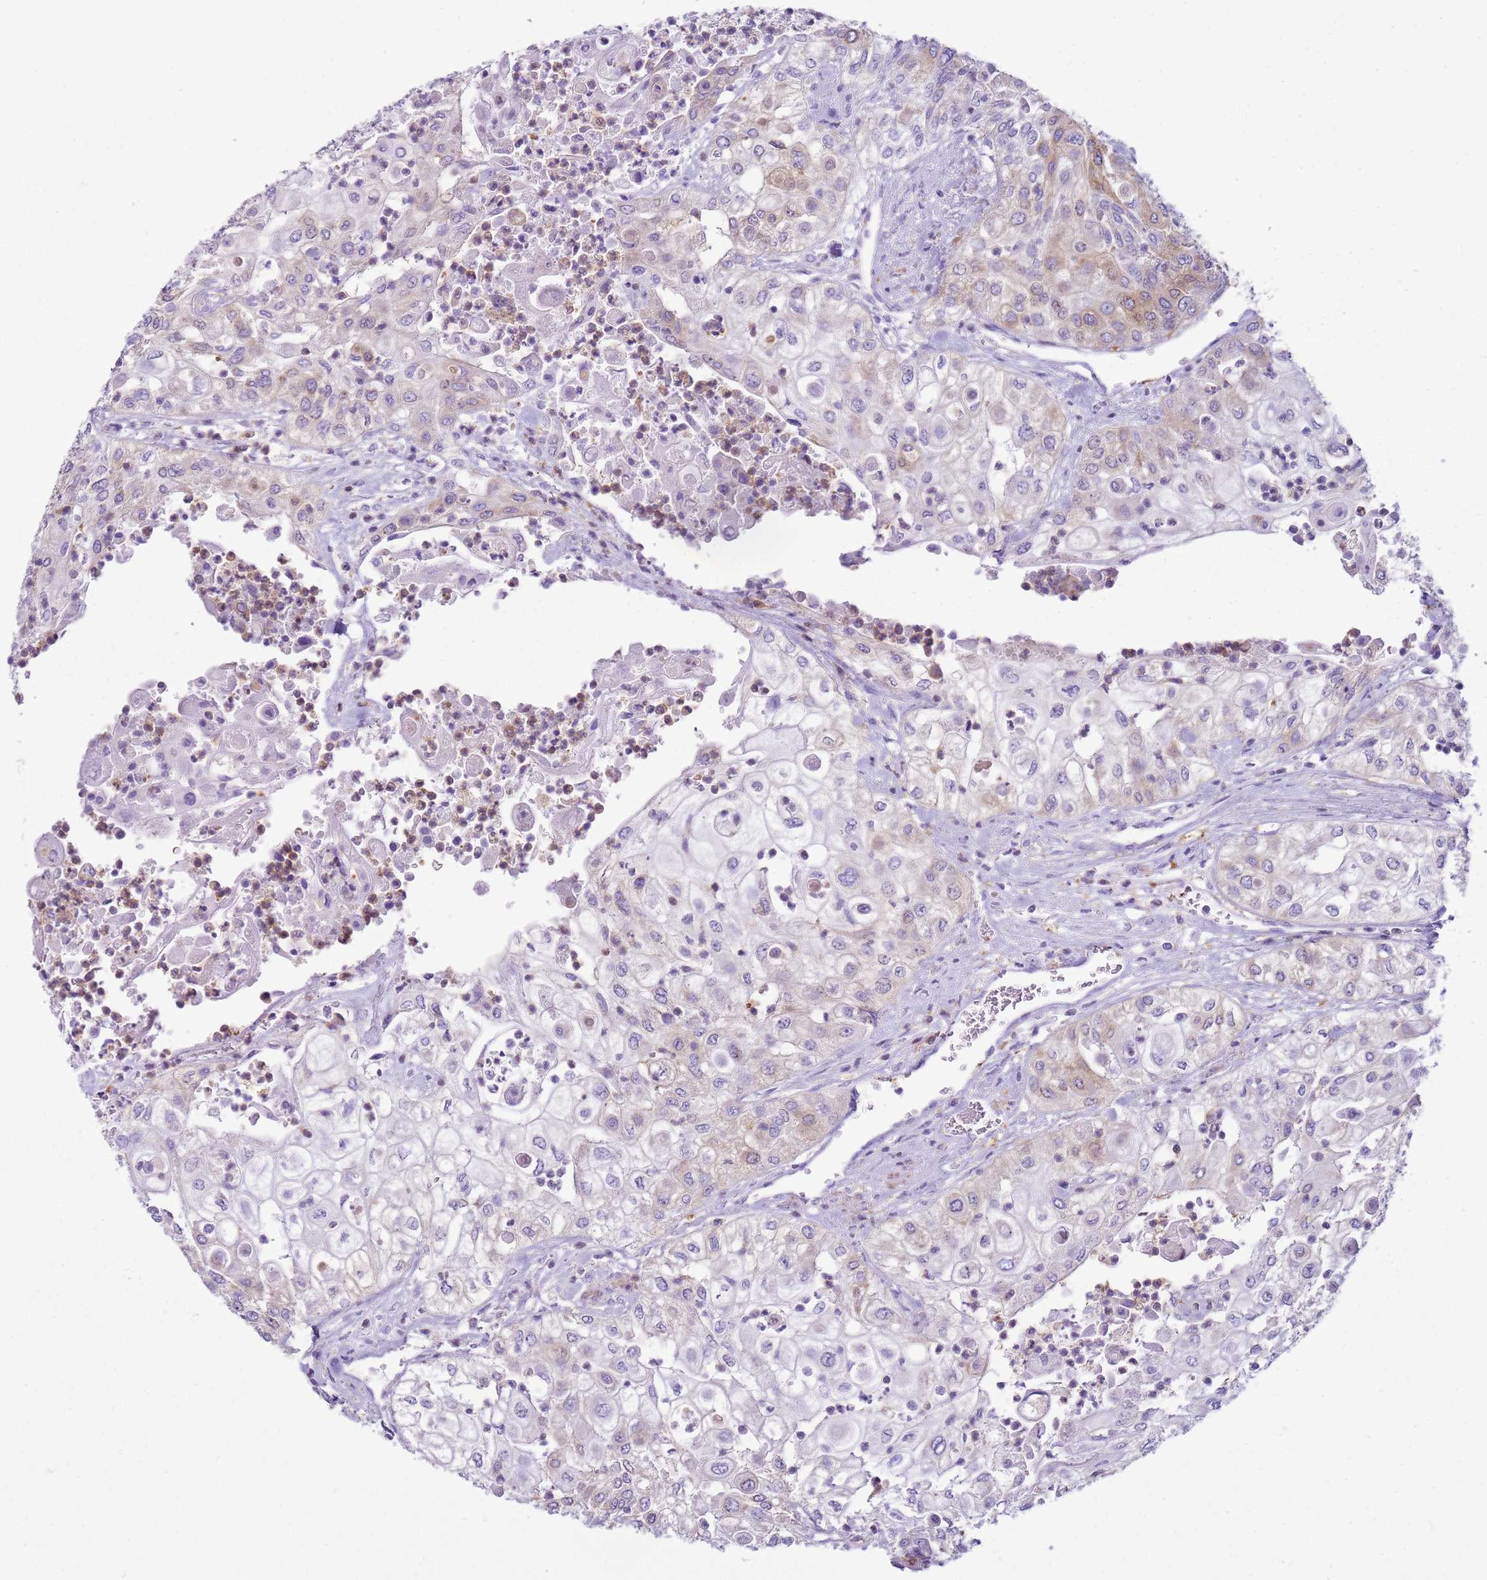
{"staining": {"intensity": "weak", "quantity": "<25%", "location": "cytoplasmic/membranous"}, "tissue": "urothelial cancer", "cell_type": "Tumor cells", "image_type": "cancer", "snomed": [{"axis": "morphology", "description": "Urothelial carcinoma, High grade"}, {"axis": "topography", "description": "Urinary bladder"}], "caption": "Tumor cells show no significant protein positivity in urothelial carcinoma (high-grade).", "gene": "SNX21", "patient": {"sex": "female", "age": 79}}